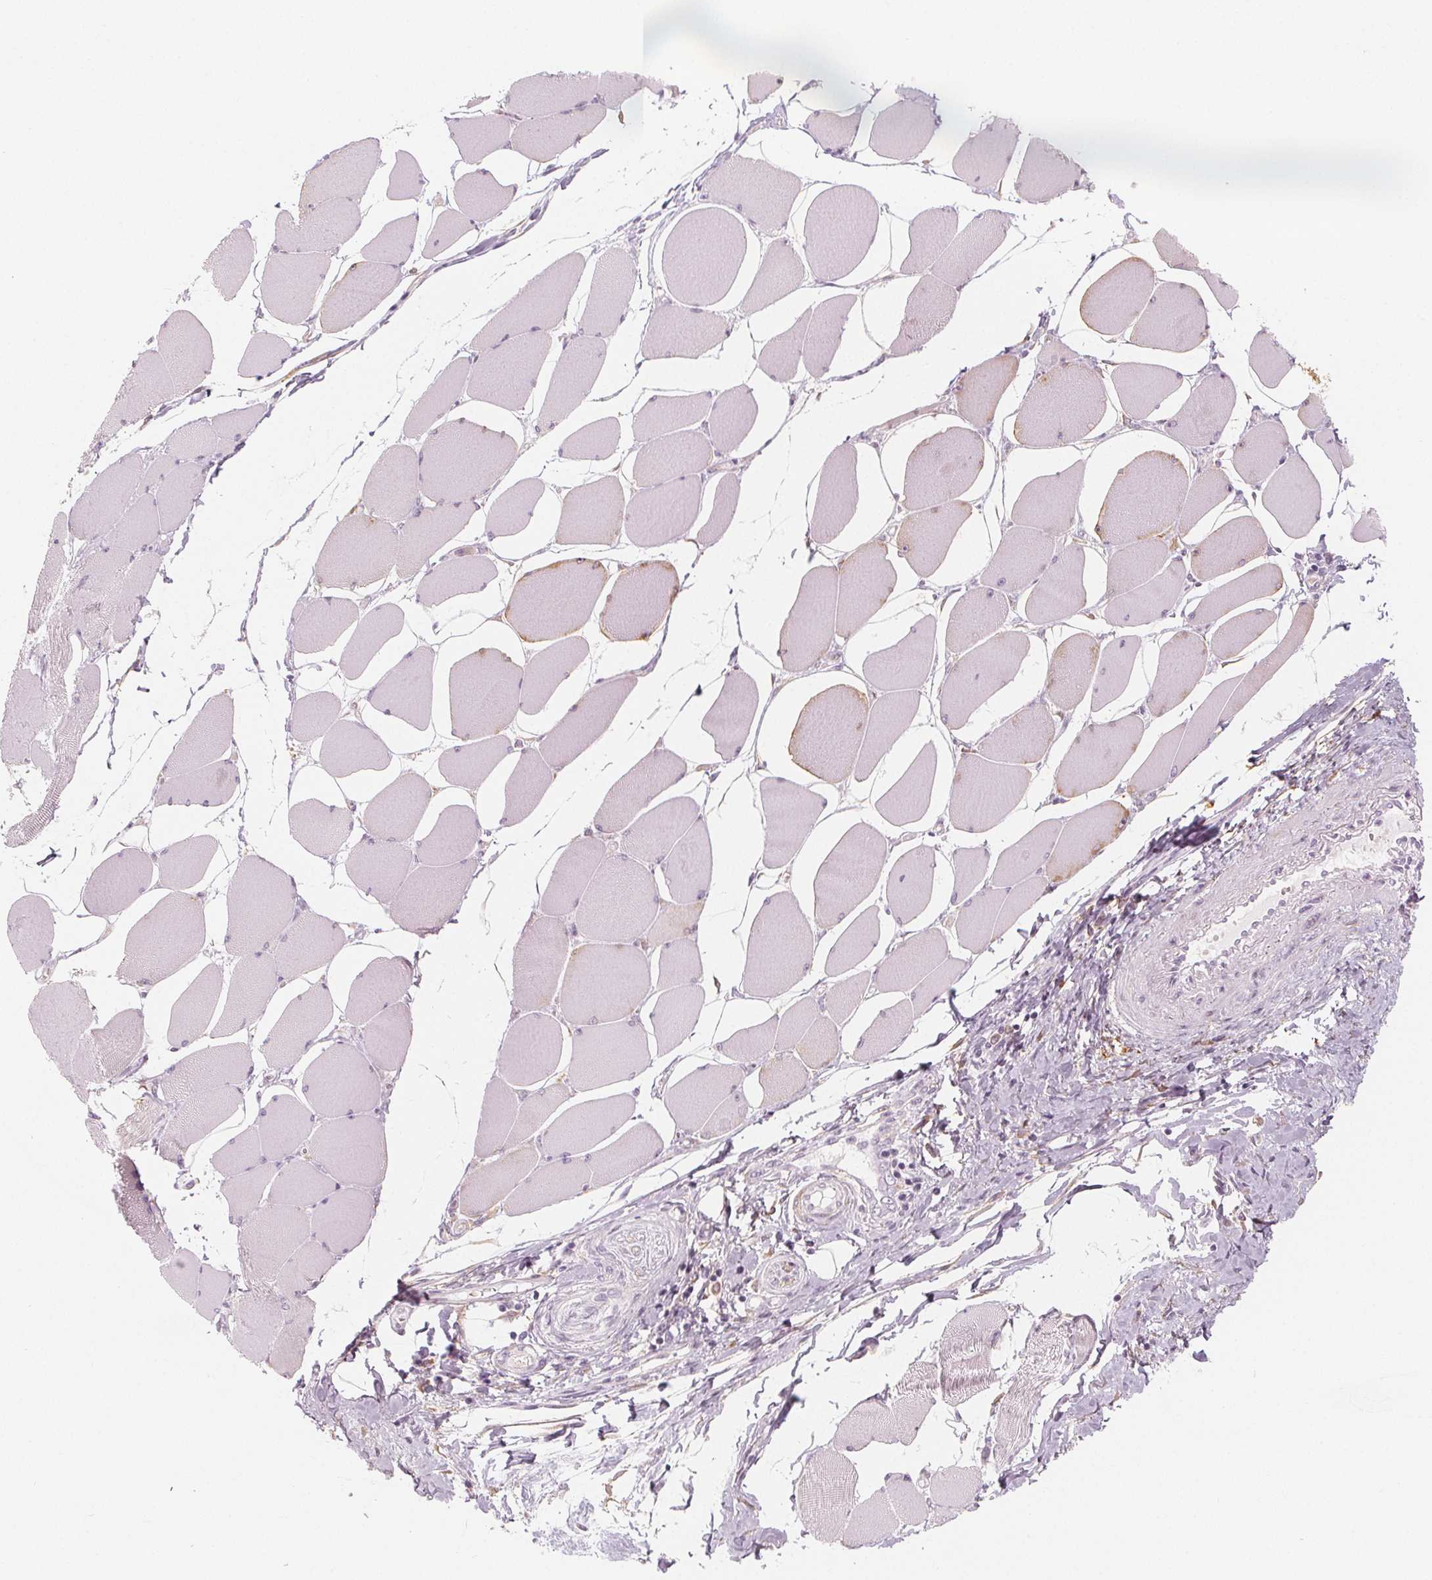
{"staining": {"intensity": "moderate", "quantity": "<25%", "location": "cytoplasmic/membranous"}, "tissue": "skeletal muscle", "cell_type": "Myocytes", "image_type": "normal", "snomed": [{"axis": "morphology", "description": "Normal tissue, NOS"}, {"axis": "topography", "description": "Skeletal muscle"}], "caption": "Skeletal muscle stained for a protein displays moderate cytoplasmic/membranous positivity in myocytes. The staining was performed using DAB (3,3'-diaminobenzidine) to visualize the protein expression in brown, while the nuclei were stained in blue with hematoxylin (Magnification: 20x).", "gene": "MAP1A", "patient": {"sex": "female", "age": 75}}